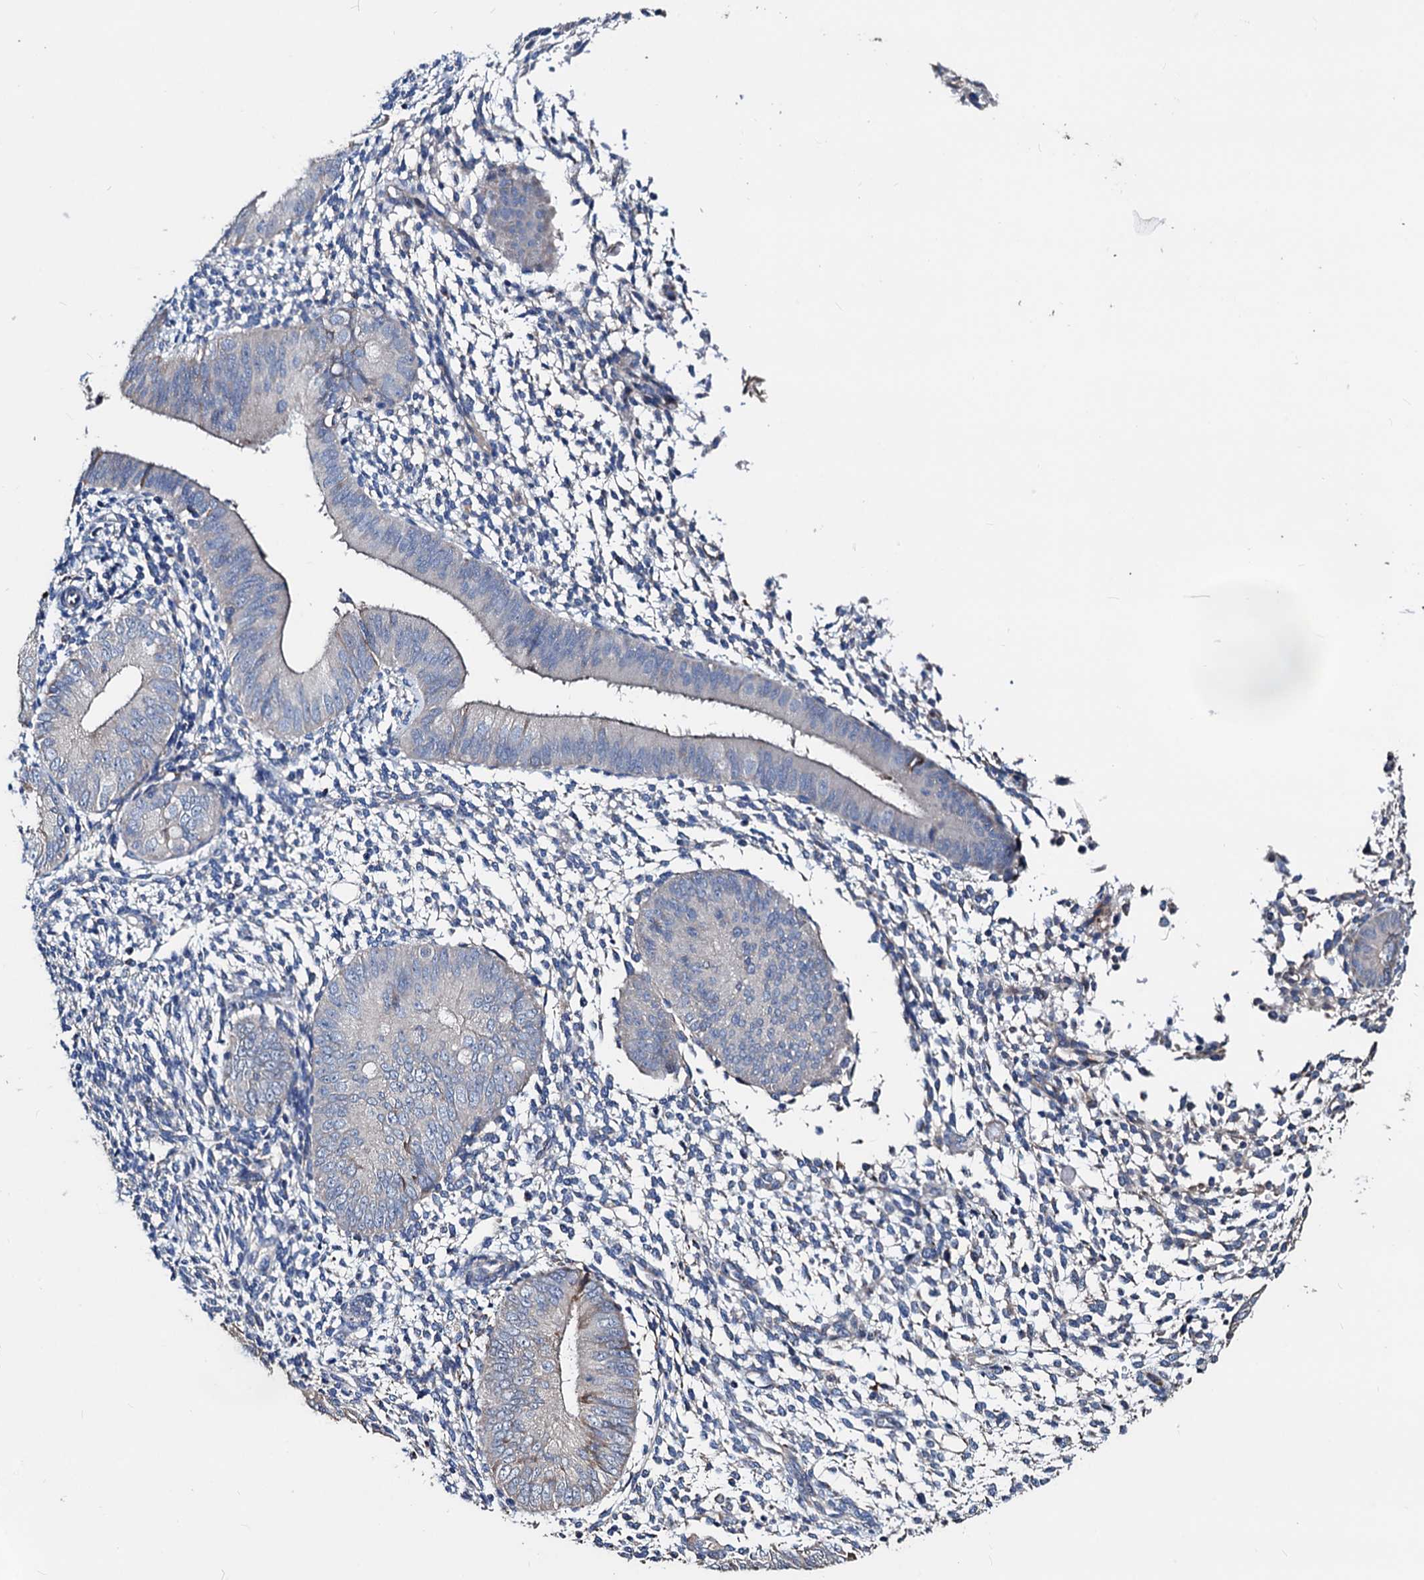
{"staining": {"intensity": "negative", "quantity": "none", "location": "none"}, "tissue": "endometrium", "cell_type": "Cells in endometrial stroma", "image_type": "normal", "snomed": [{"axis": "morphology", "description": "Normal tissue, NOS"}, {"axis": "topography", "description": "Uterus"}, {"axis": "topography", "description": "Endometrium"}], "caption": "Image shows no significant protein staining in cells in endometrial stroma of unremarkable endometrium.", "gene": "AKAP11", "patient": {"sex": "female", "age": 48}}